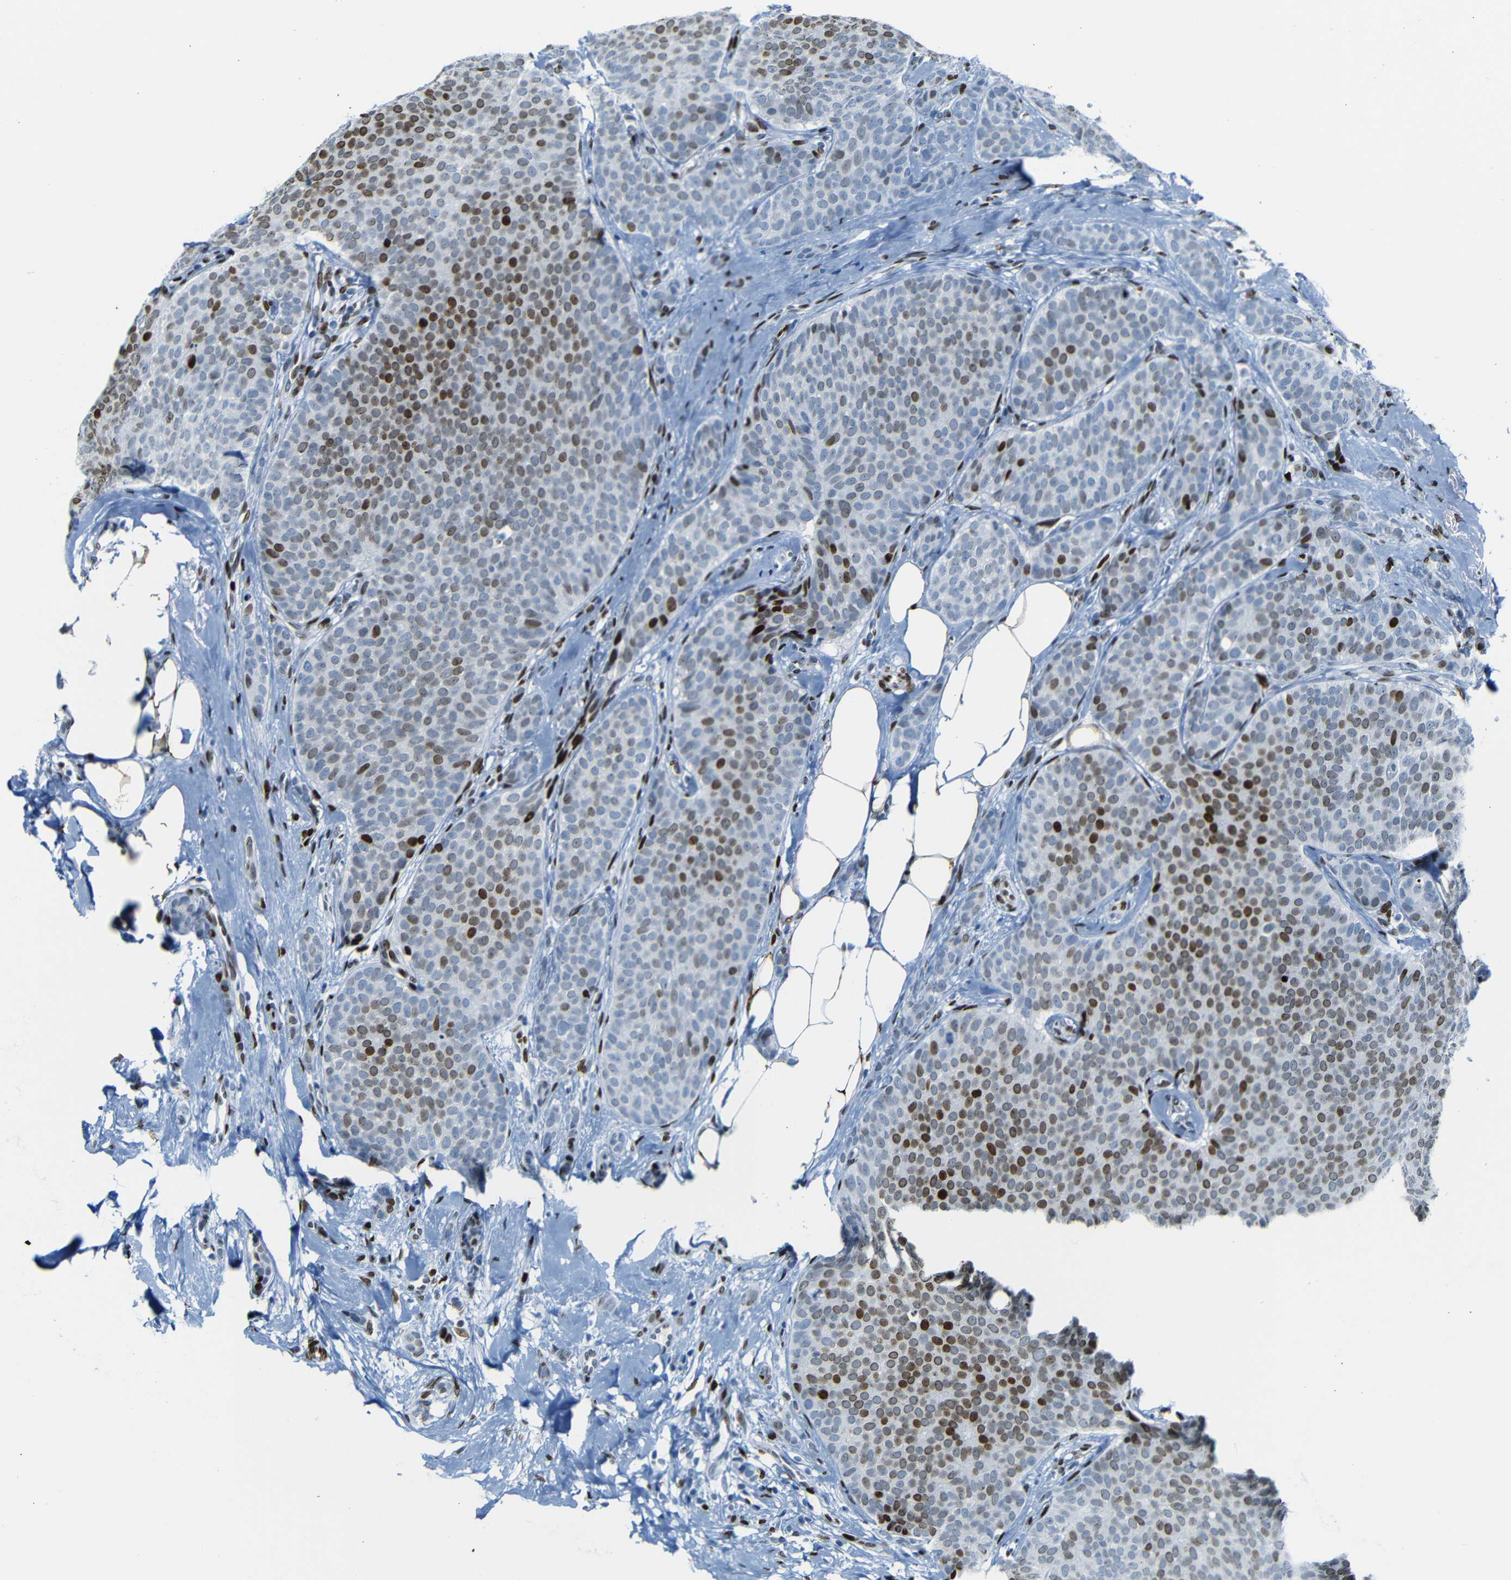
{"staining": {"intensity": "strong", "quantity": ">75%", "location": "nuclear"}, "tissue": "breast cancer", "cell_type": "Tumor cells", "image_type": "cancer", "snomed": [{"axis": "morphology", "description": "Lobular carcinoma"}, {"axis": "topography", "description": "Skin"}, {"axis": "topography", "description": "Breast"}], "caption": "Immunohistochemical staining of human breast cancer (lobular carcinoma) displays high levels of strong nuclear protein staining in approximately >75% of tumor cells.", "gene": "NPIPB15", "patient": {"sex": "female", "age": 46}}